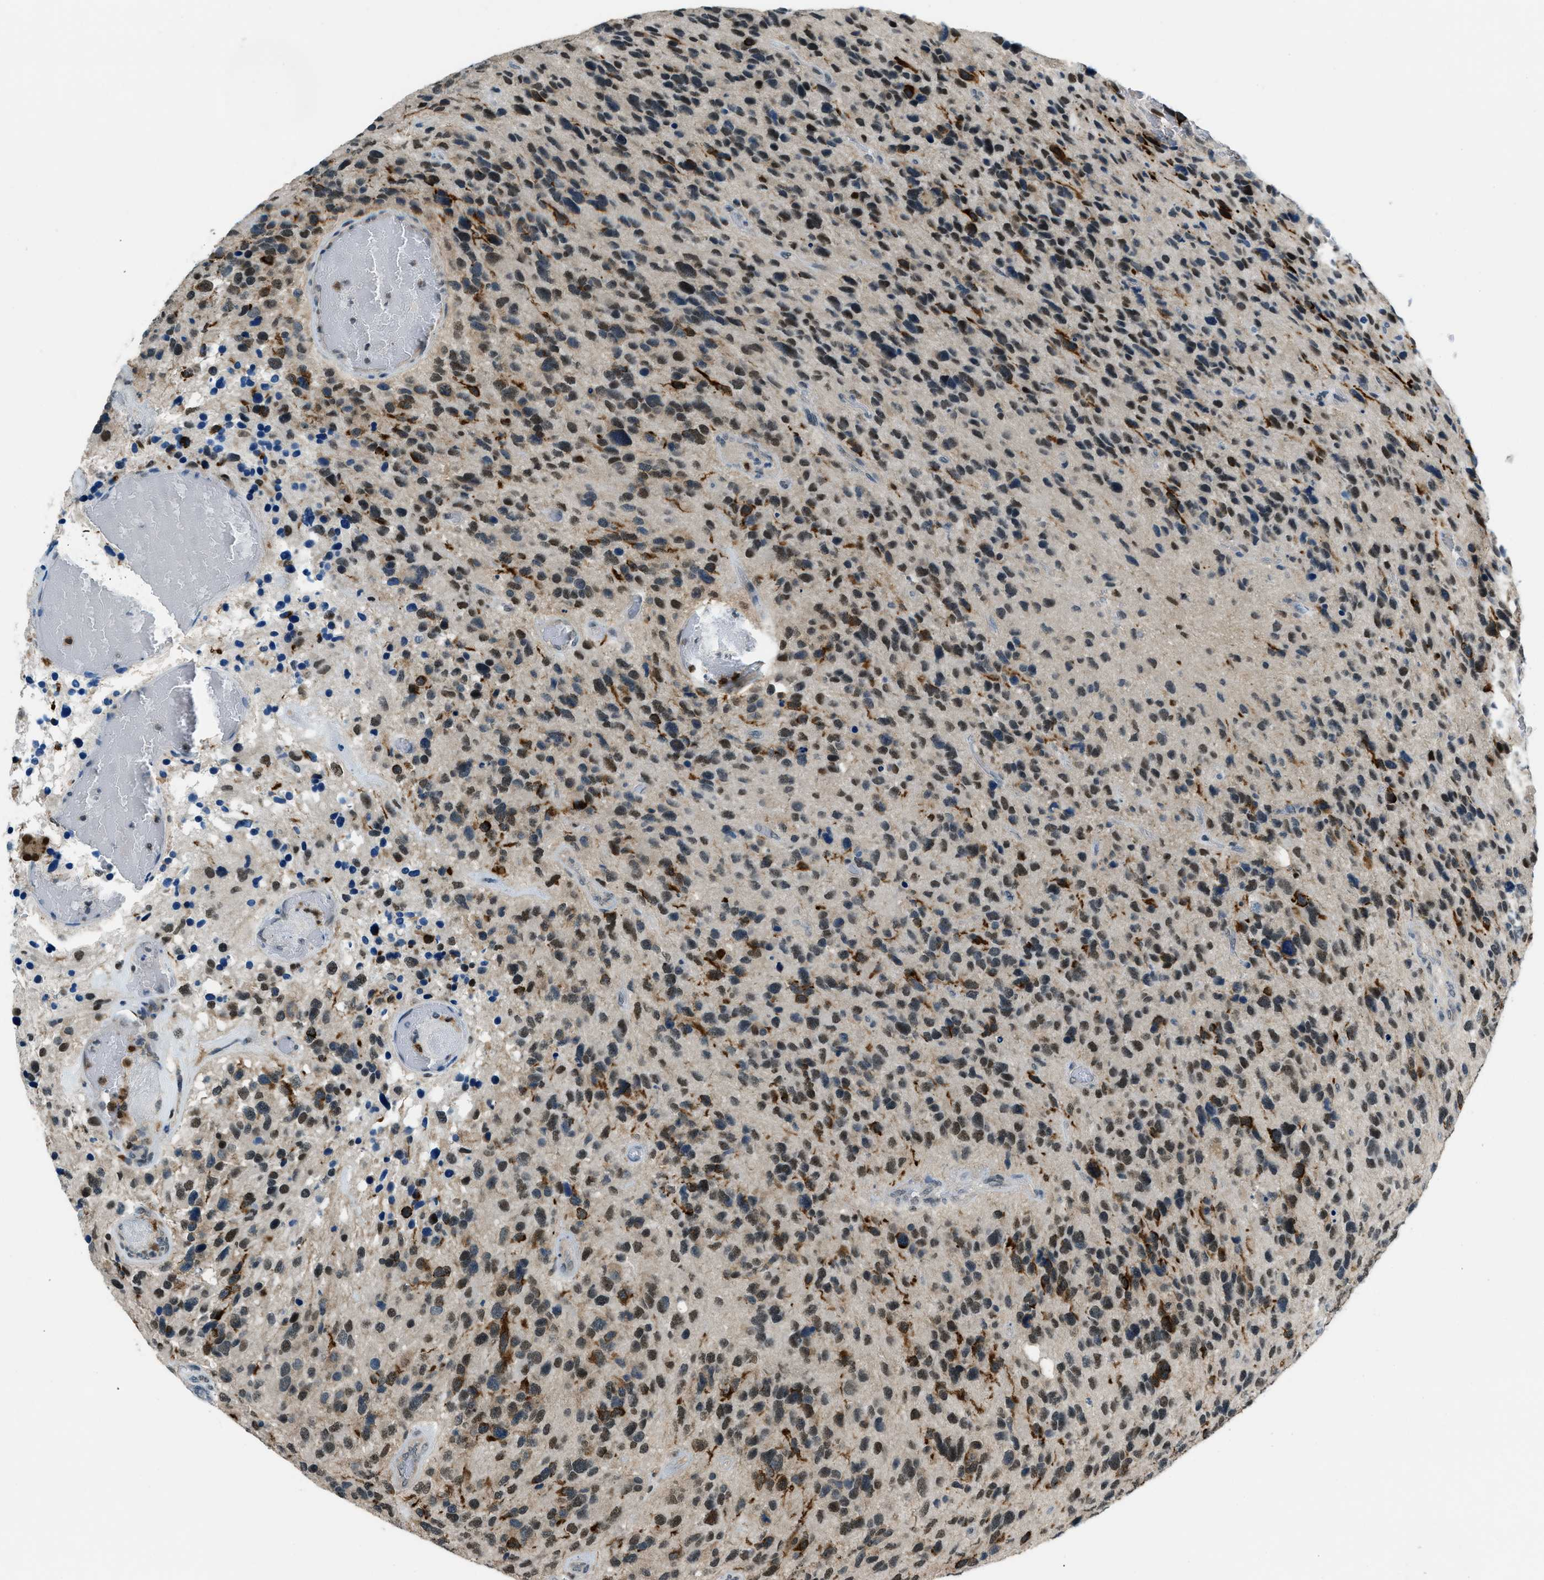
{"staining": {"intensity": "strong", "quantity": ">75%", "location": "nuclear"}, "tissue": "glioma", "cell_type": "Tumor cells", "image_type": "cancer", "snomed": [{"axis": "morphology", "description": "Glioma, malignant, High grade"}, {"axis": "topography", "description": "Brain"}], "caption": "Immunohistochemical staining of glioma displays strong nuclear protein positivity in approximately >75% of tumor cells.", "gene": "OGFR", "patient": {"sex": "female", "age": 58}}